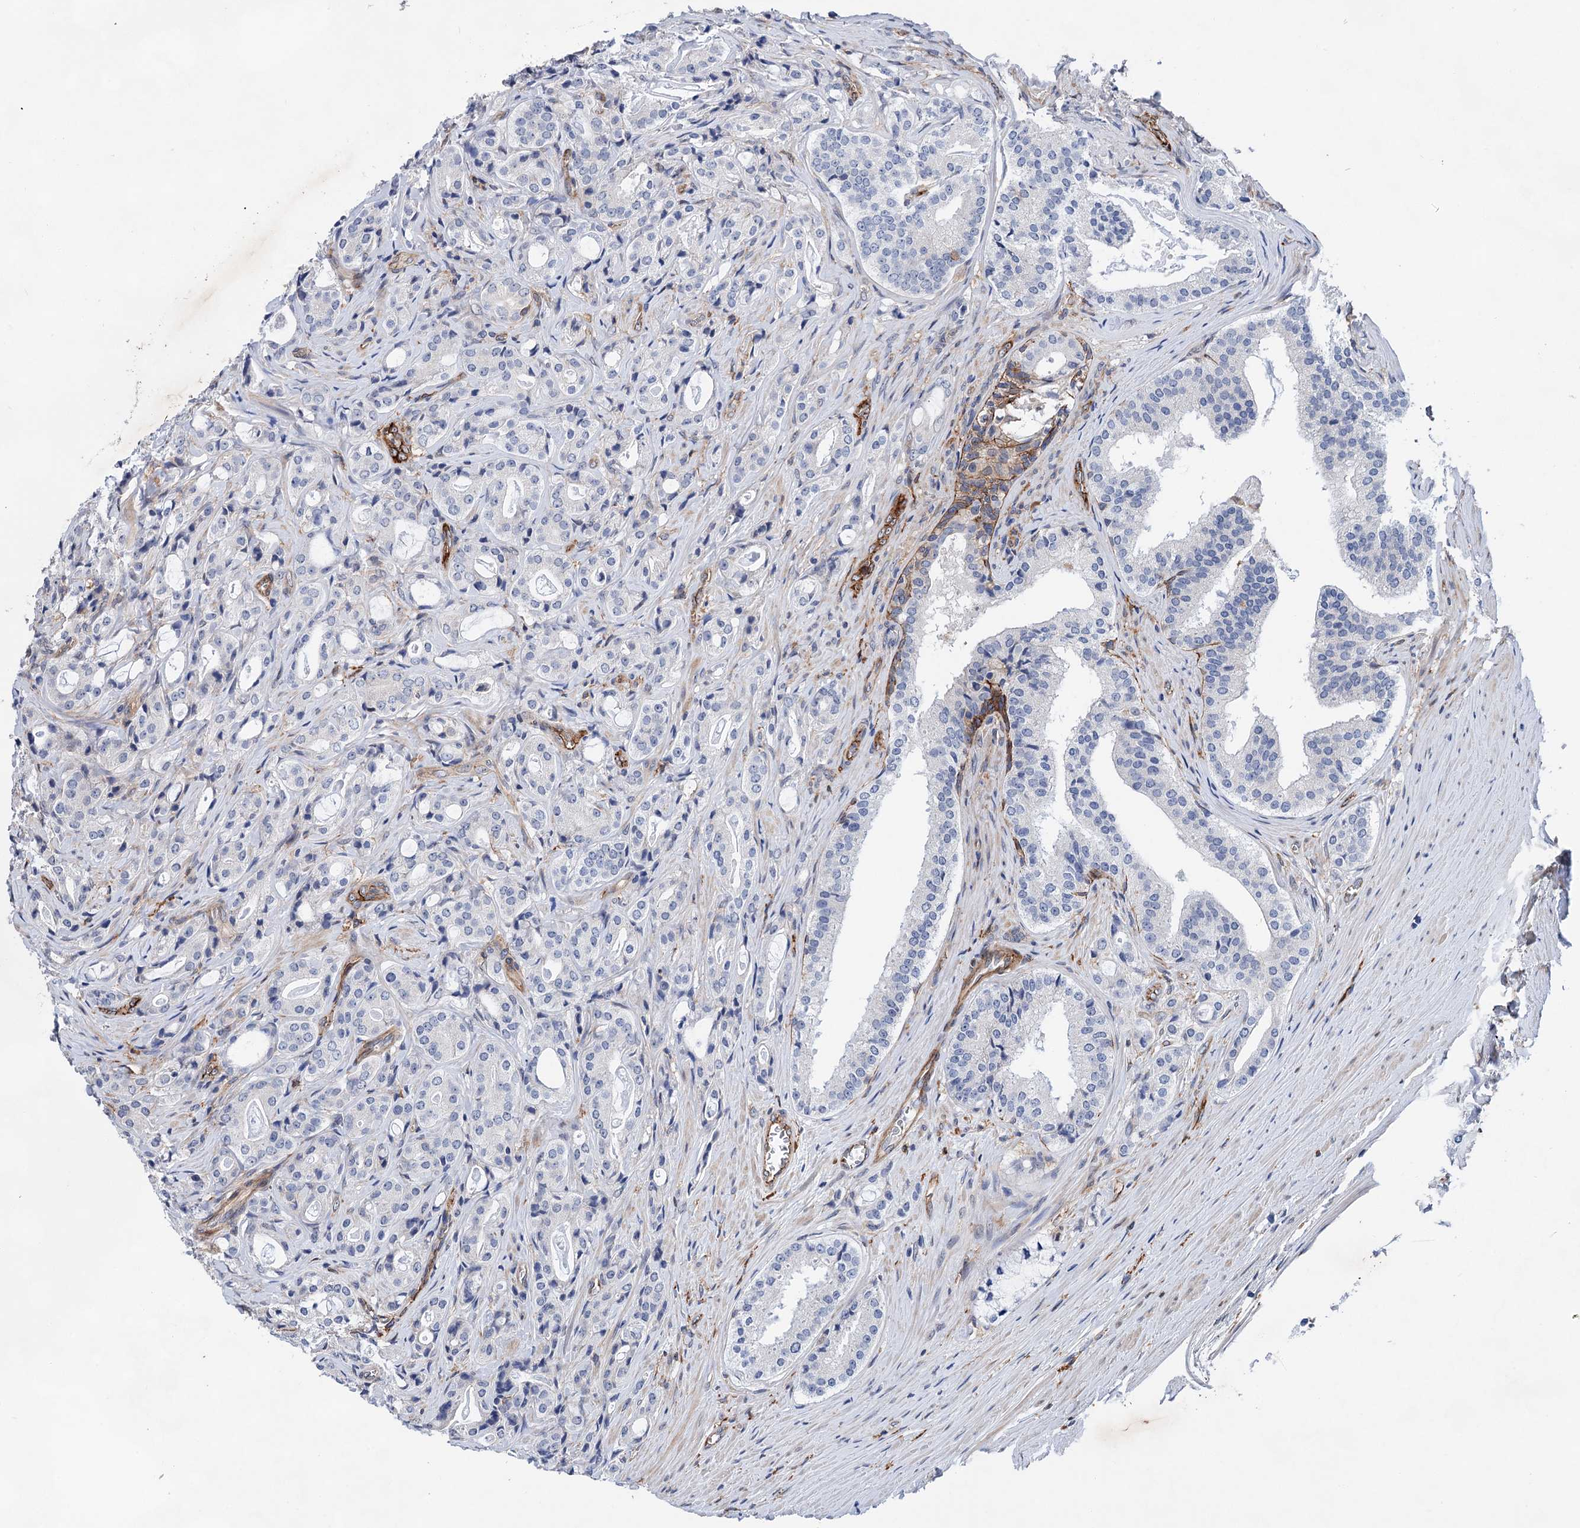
{"staining": {"intensity": "negative", "quantity": "none", "location": "none"}, "tissue": "prostate cancer", "cell_type": "Tumor cells", "image_type": "cancer", "snomed": [{"axis": "morphology", "description": "Adenocarcinoma, High grade"}, {"axis": "topography", "description": "Prostate"}], "caption": "Histopathology image shows no protein staining in tumor cells of prostate adenocarcinoma (high-grade) tissue. (DAB (3,3'-diaminobenzidine) immunohistochemistry with hematoxylin counter stain).", "gene": "TMTC3", "patient": {"sex": "male", "age": 63}}